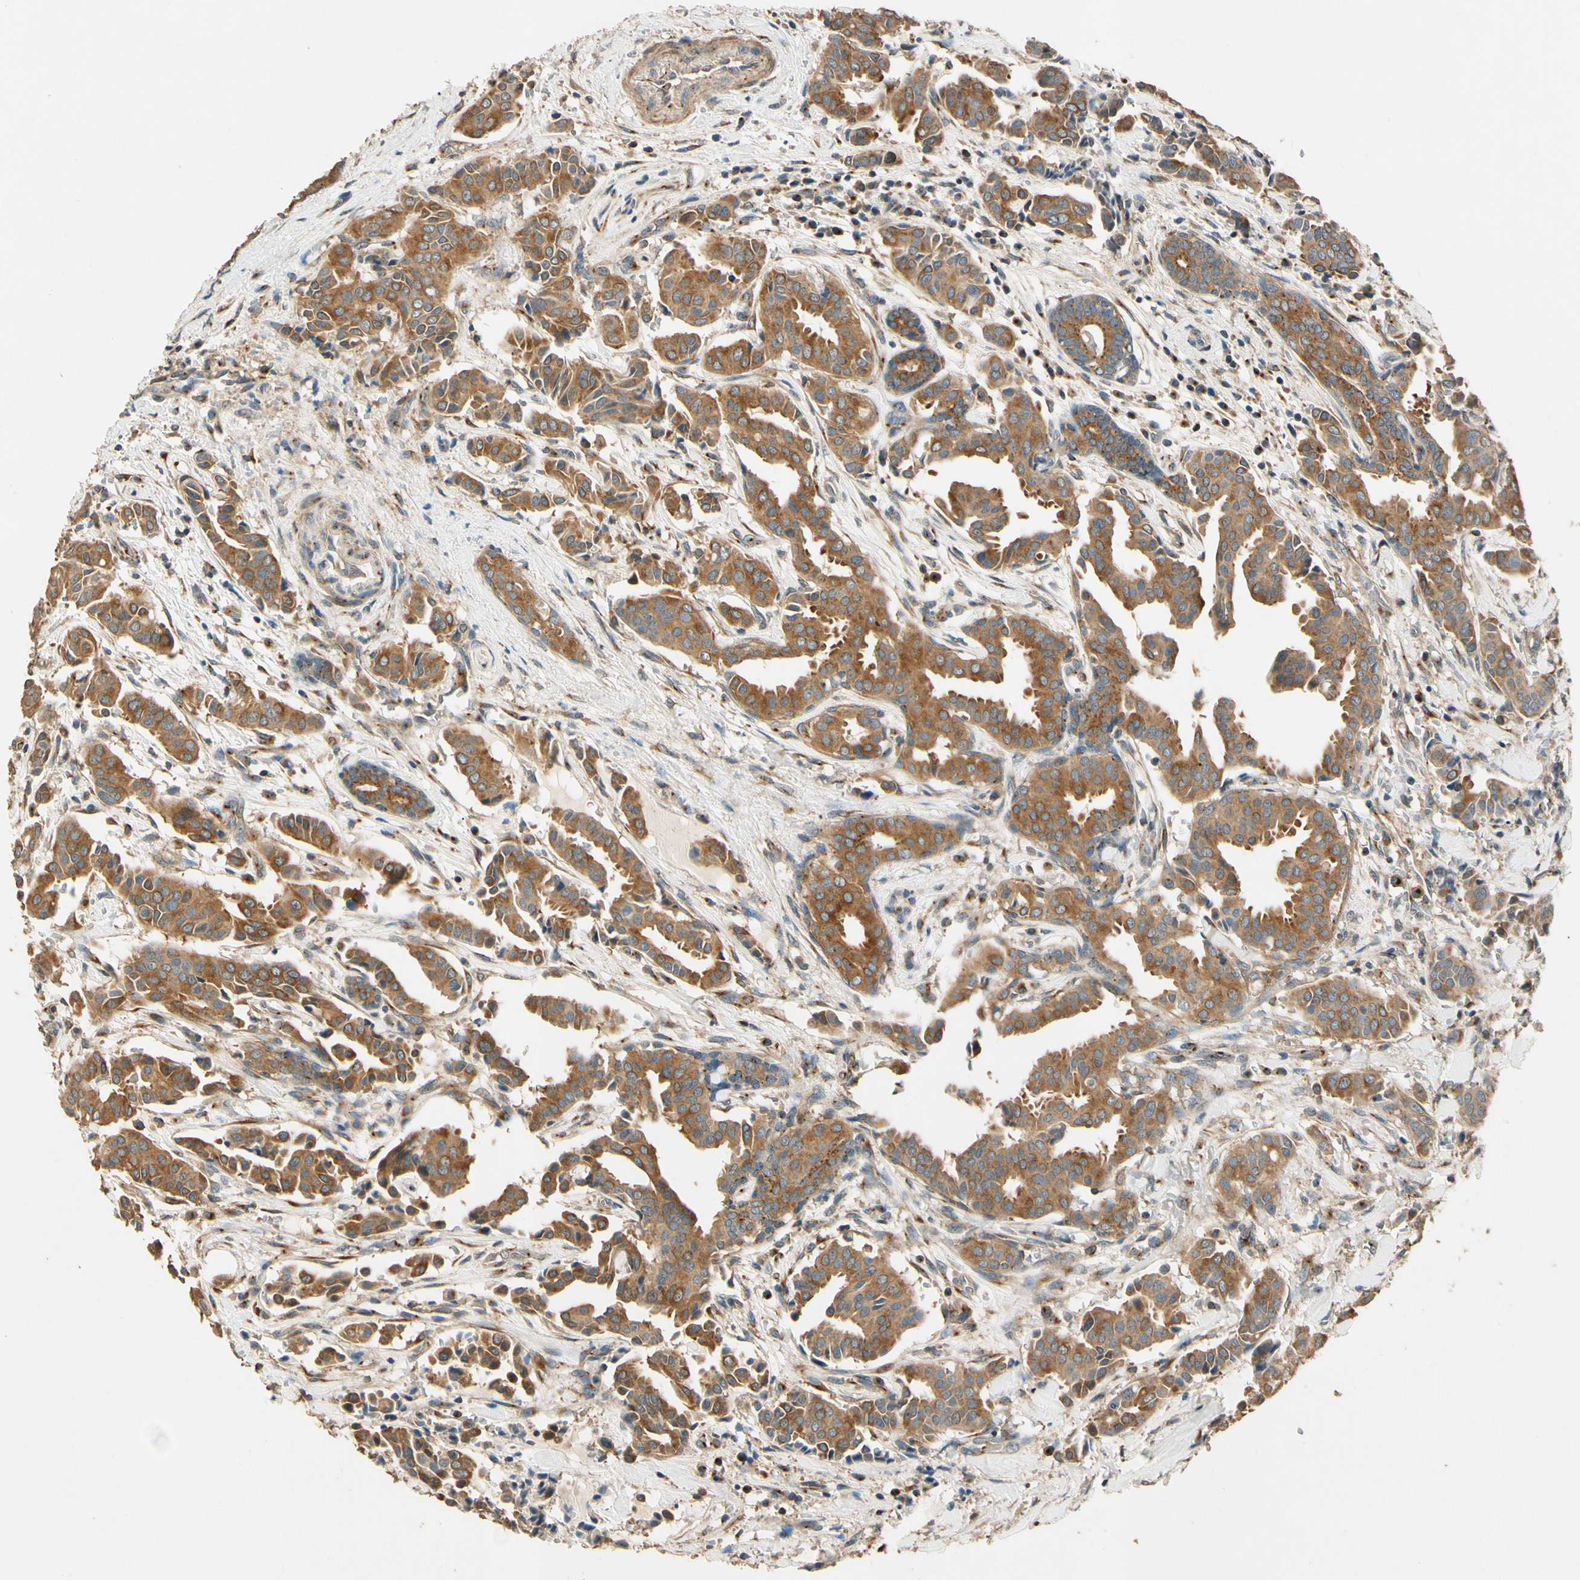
{"staining": {"intensity": "moderate", "quantity": ">75%", "location": "cytoplasmic/membranous"}, "tissue": "head and neck cancer", "cell_type": "Tumor cells", "image_type": "cancer", "snomed": [{"axis": "morphology", "description": "Adenocarcinoma, NOS"}, {"axis": "topography", "description": "Salivary gland"}, {"axis": "topography", "description": "Head-Neck"}], "caption": "Immunohistochemistry image of neoplastic tissue: head and neck cancer stained using immunohistochemistry displays medium levels of moderate protein expression localized specifically in the cytoplasmic/membranous of tumor cells, appearing as a cytoplasmic/membranous brown color.", "gene": "AKAP9", "patient": {"sex": "female", "age": 59}}